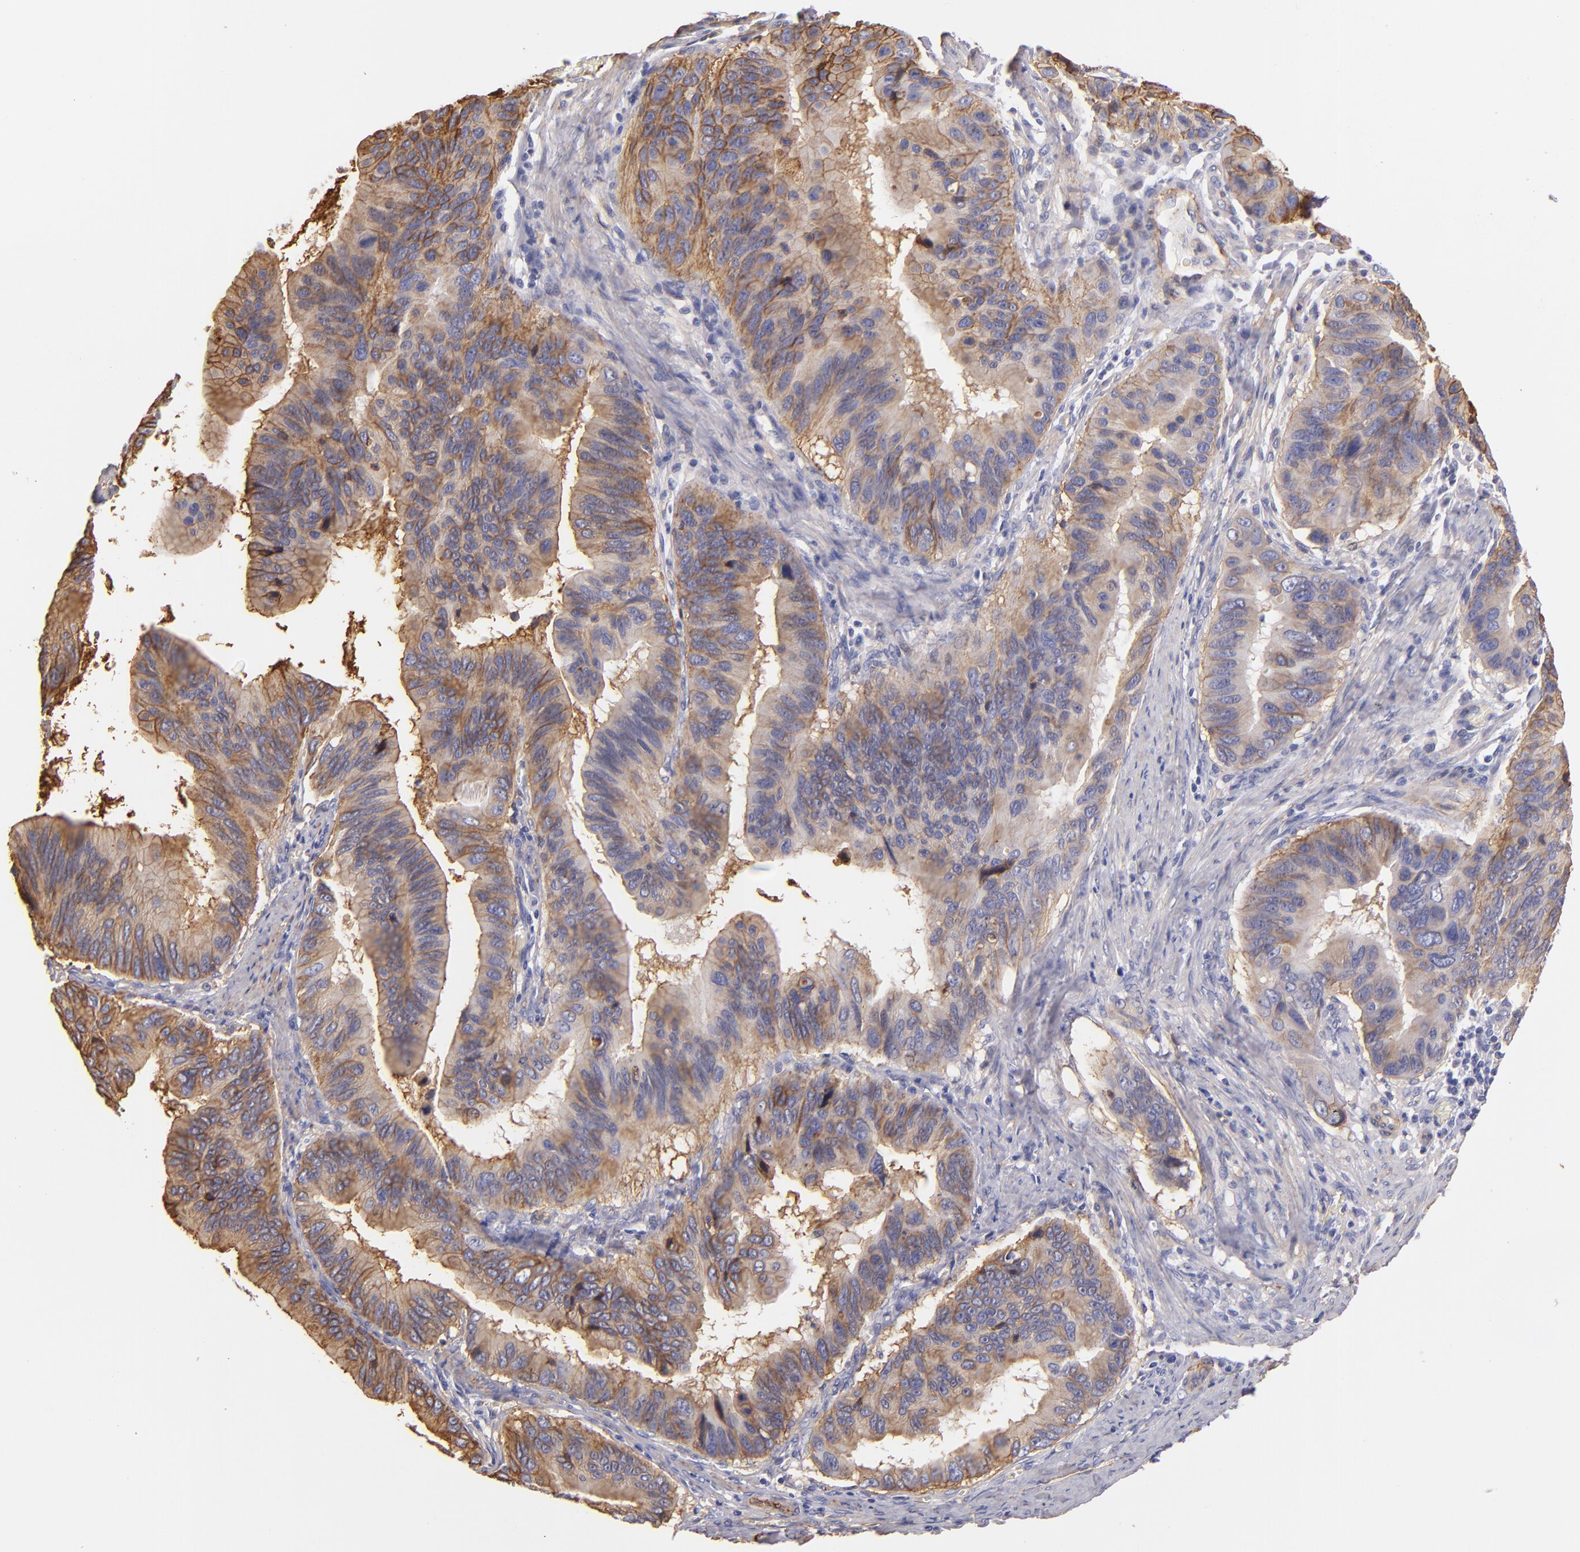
{"staining": {"intensity": "moderate", "quantity": ">75%", "location": "cytoplasmic/membranous"}, "tissue": "stomach cancer", "cell_type": "Tumor cells", "image_type": "cancer", "snomed": [{"axis": "morphology", "description": "Adenocarcinoma, NOS"}, {"axis": "topography", "description": "Stomach, upper"}], "caption": "Immunohistochemistry (IHC) staining of adenocarcinoma (stomach), which shows medium levels of moderate cytoplasmic/membranous positivity in about >75% of tumor cells indicating moderate cytoplasmic/membranous protein positivity. The staining was performed using DAB (3,3'-diaminobenzidine) (brown) for protein detection and nuclei were counterstained in hematoxylin (blue).", "gene": "CD151", "patient": {"sex": "male", "age": 80}}